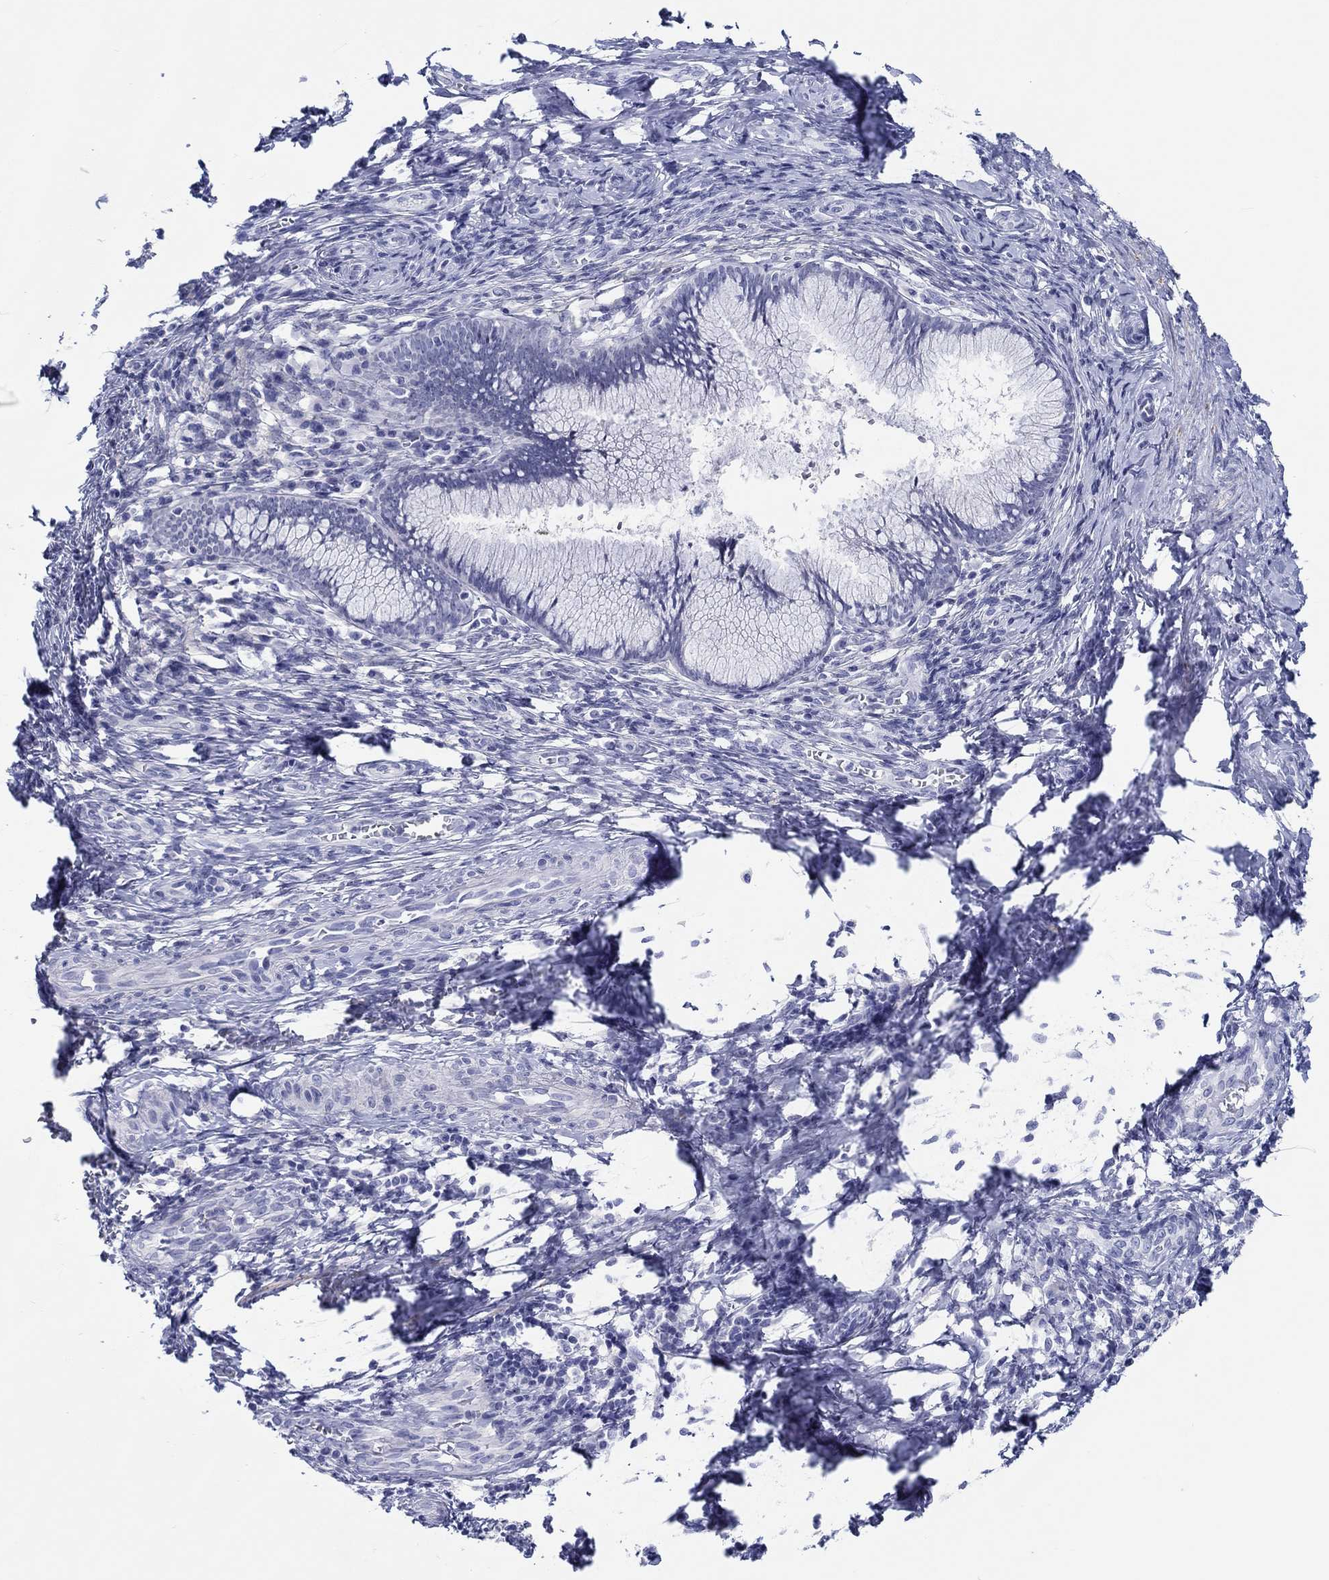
{"staining": {"intensity": "negative", "quantity": "none", "location": "none"}, "tissue": "cervical cancer", "cell_type": "Tumor cells", "image_type": "cancer", "snomed": [{"axis": "morphology", "description": "Squamous cell carcinoma, NOS"}, {"axis": "topography", "description": "Cervix"}], "caption": "IHC of squamous cell carcinoma (cervical) shows no expression in tumor cells.", "gene": "H1-1", "patient": {"sex": "female", "age": 54}}